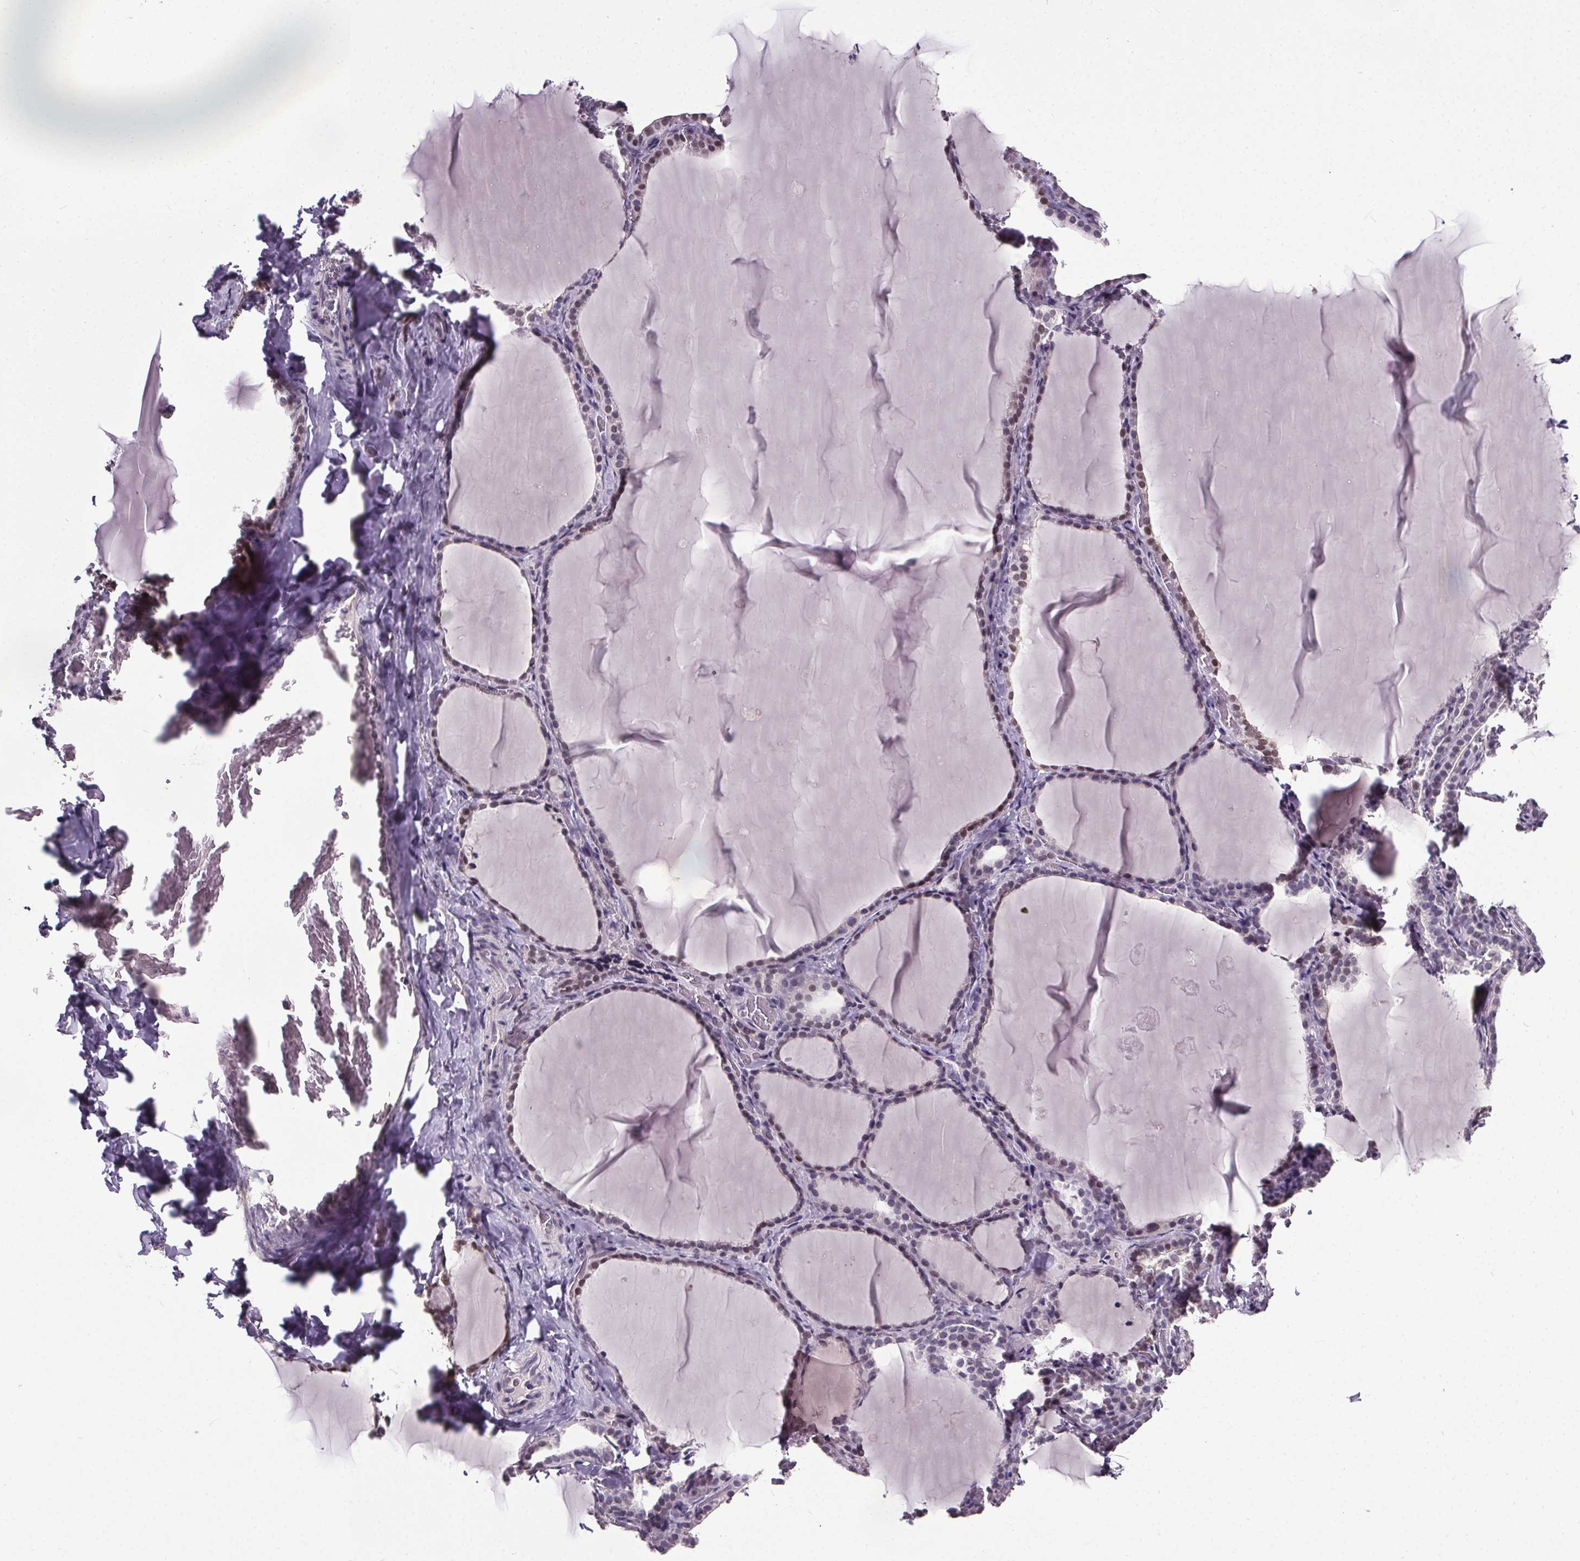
{"staining": {"intensity": "negative", "quantity": "none", "location": "none"}, "tissue": "thyroid gland", "cell_type": "Glandular cells", "image_type": "normal", "snomed": [{"axis": "morphology", "description": "Normal tissue, NOS"}, {"axis": "topography", "description": "Thyroid gland"}], "caption": "This is an immunohistochemistry micrograph of normal human thyroid gland. There is no expression in glandular cells.", "gene": "NKX6", "patient": {"sex": "female", "age": 22}}